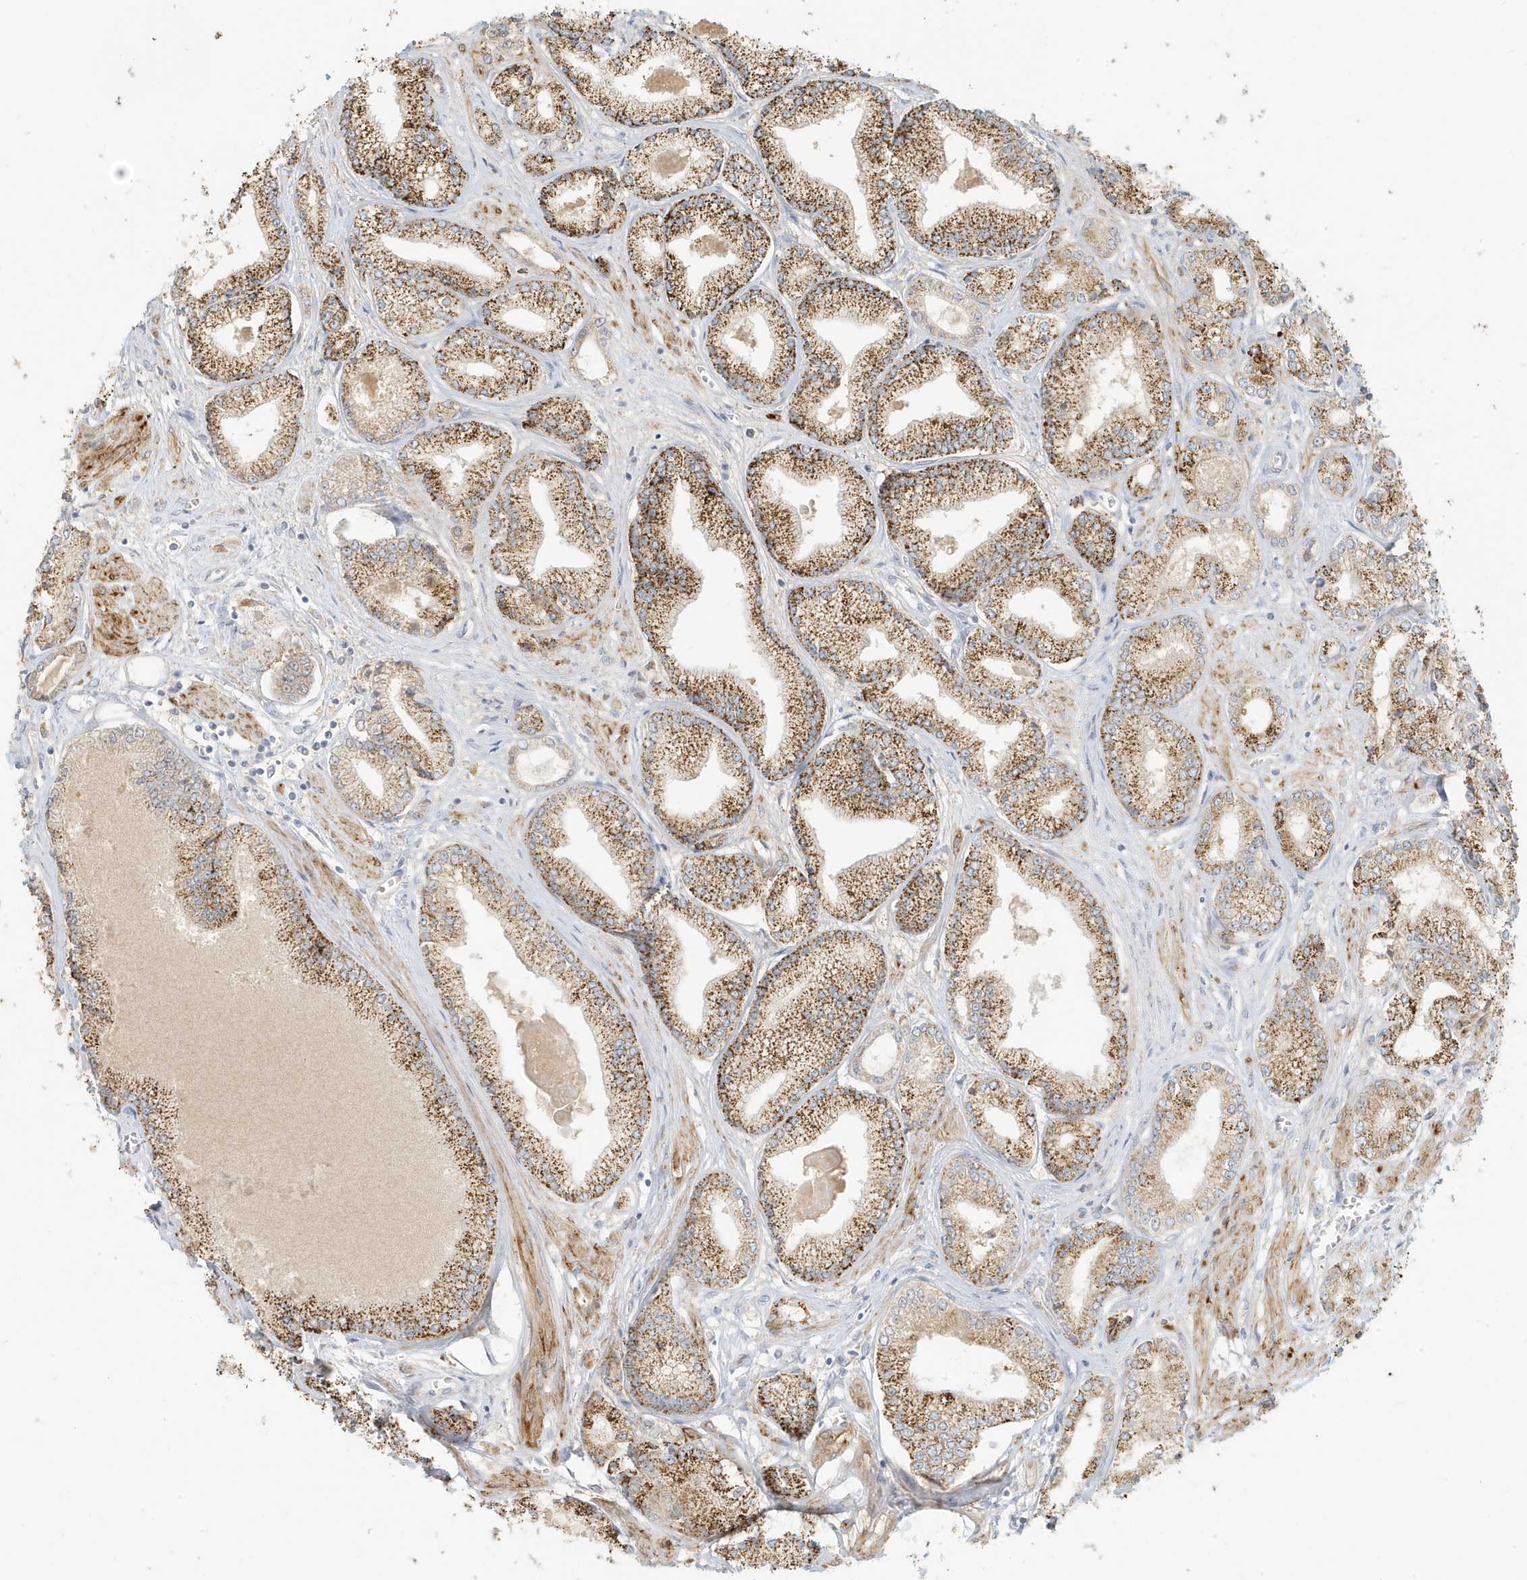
{"staining": {"intensity": "strong", "quantity": ">75%", "location": "cytoplasmic/membranous"}, "tissue": "prostate cancer", "cell_type": "Tumor cells", "image_type": "cancer", "snomed": [{"axis": "morphology", "description": "Adenocarcinoma, Low grade"}, {"axis": "topography", "description": "Prostate"}], "caption": "There is high levels of strong cytoplasmic/membranous expression in tumor cells of prostate adenocarcinoma (low-grade), as demonstrated by immunohistochemical staining (brown color).", "gene": "MCOLN1", "patient": {"sex": "male", "age": 60}}